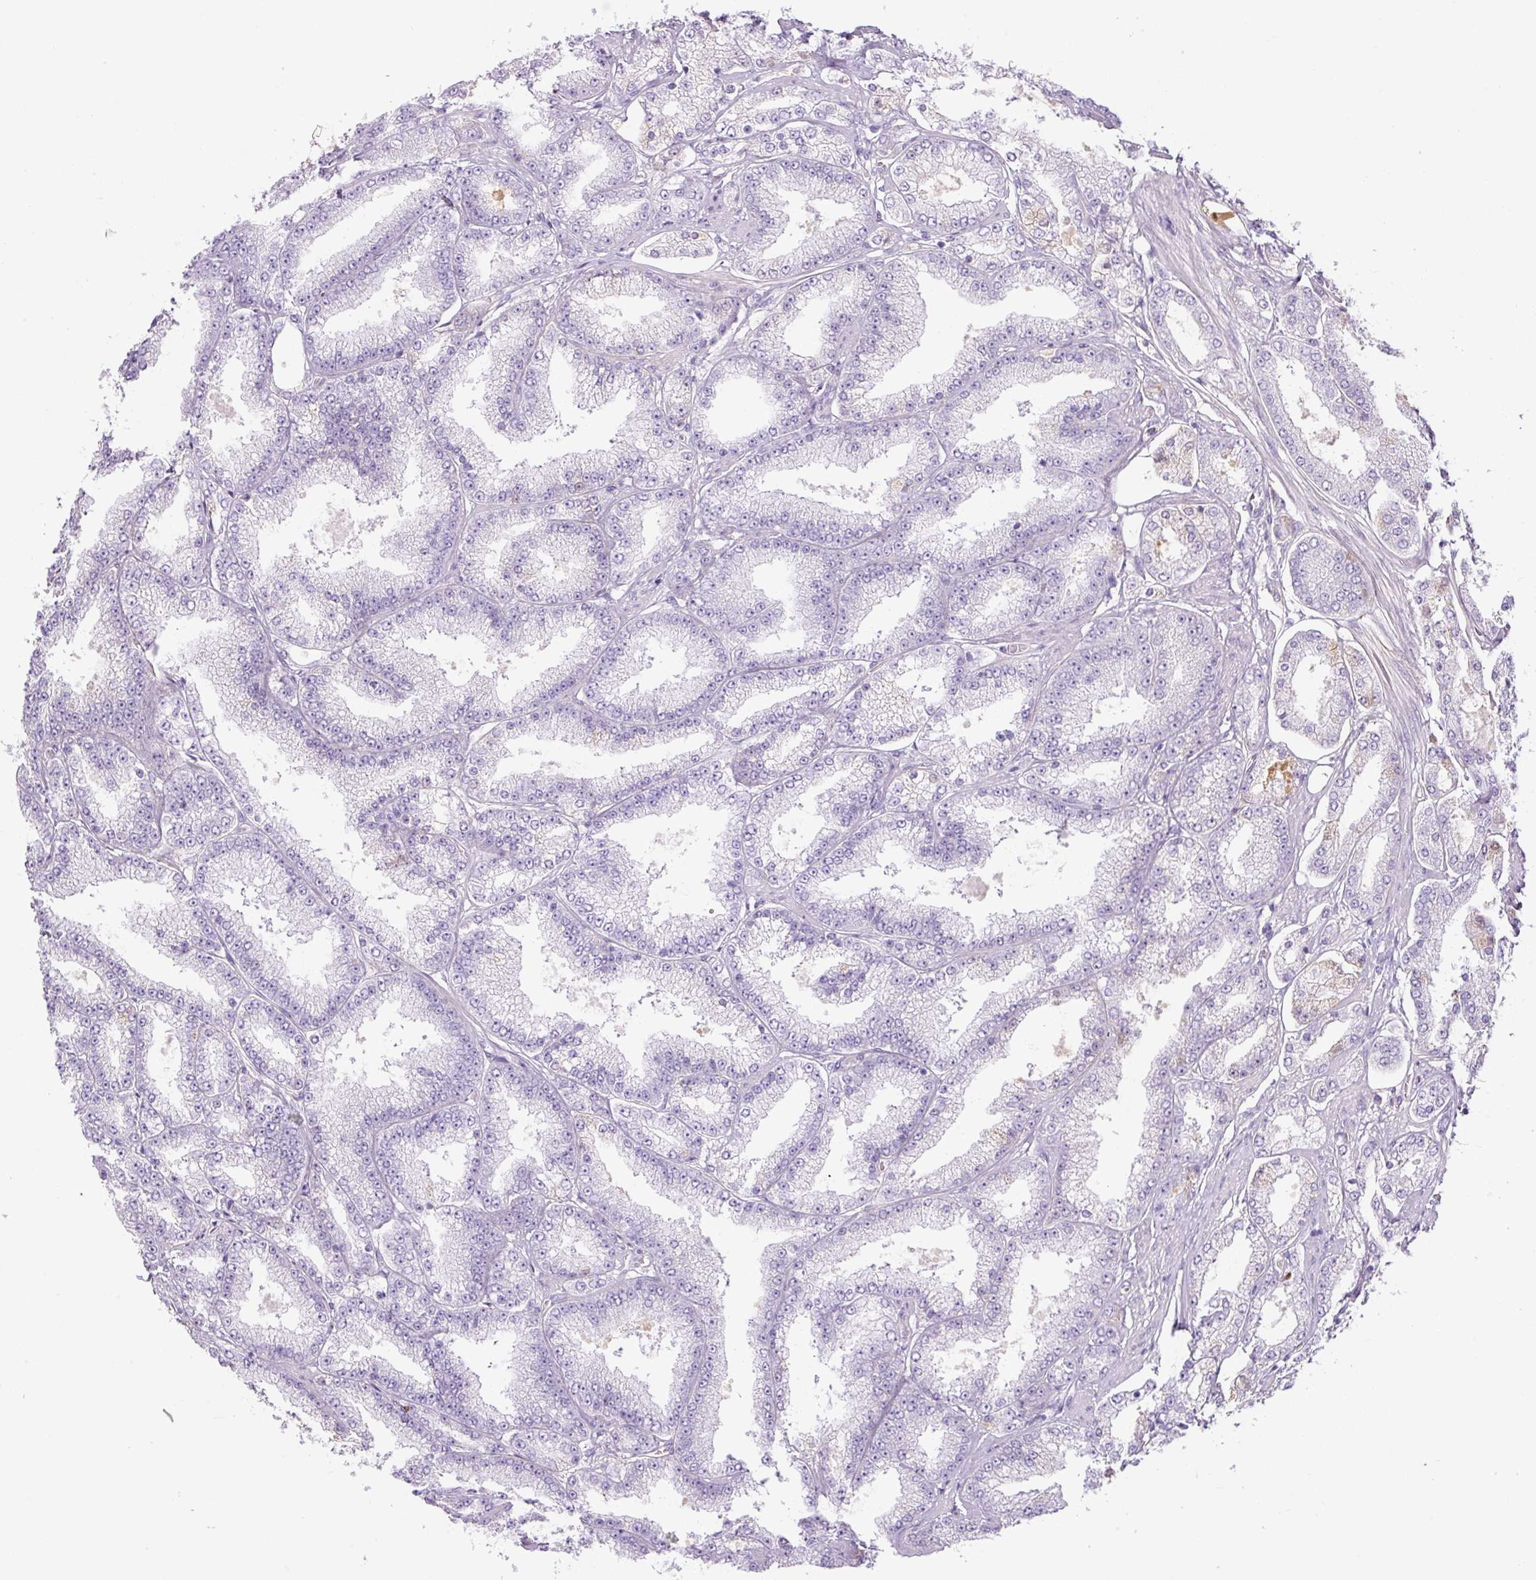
{"staining": {"intensity": "negative", "quantity": "none", "location": "none"}, "tissue": "prostate cancer", "cell_type": "Tumor cells", "image_type": "cancer", "snomed": [{"axis": "morphology", "description": "Adenocarcinoma, High grade"}, {"axis": "topography", "description": "Prostate"}], "caption": "A photomicrograph of prostate cancer (high-grade adenocarcinoma) stained for a protein shows no brown staining in tumor cells.", "gene": "APOA1", "patient": {"sex": "male", "age": 68}}